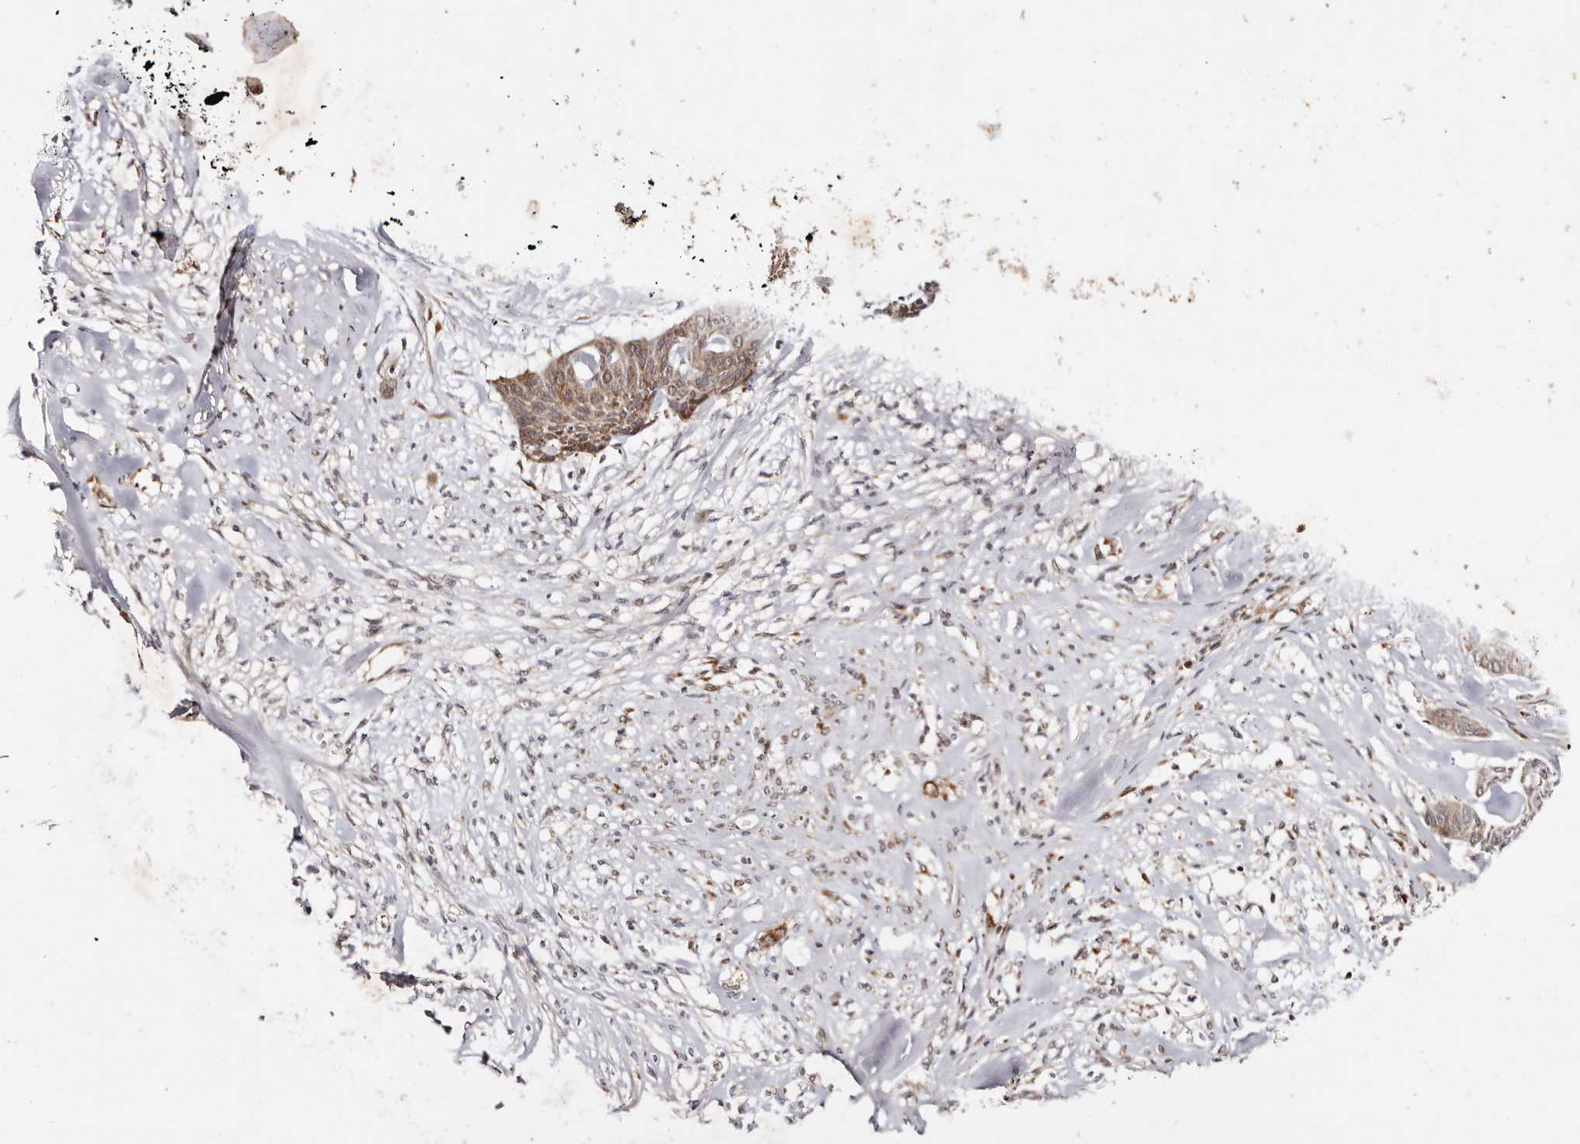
{"staining": {"intensity": "moderate", "quantity": ">75%", "location": "cytoplasmic/membranous"}, "tissue": "skin cancer", "cell_type": "Tumor cells", "image_type": "cancer", "snomed": [{"axis": "morphology", "description": "Basal cell carcinoma"}, {"axis": "topography", "description": "Skin"}], "caption": "There is medium levels of moderate cytoplasmic/membranous positivity in tumor cells of skin cancer, as demonstrated by immunohistochemical staining (brown color).", "gene": "BCL2L15", "patient": {"sex": "female", "age": 64}}